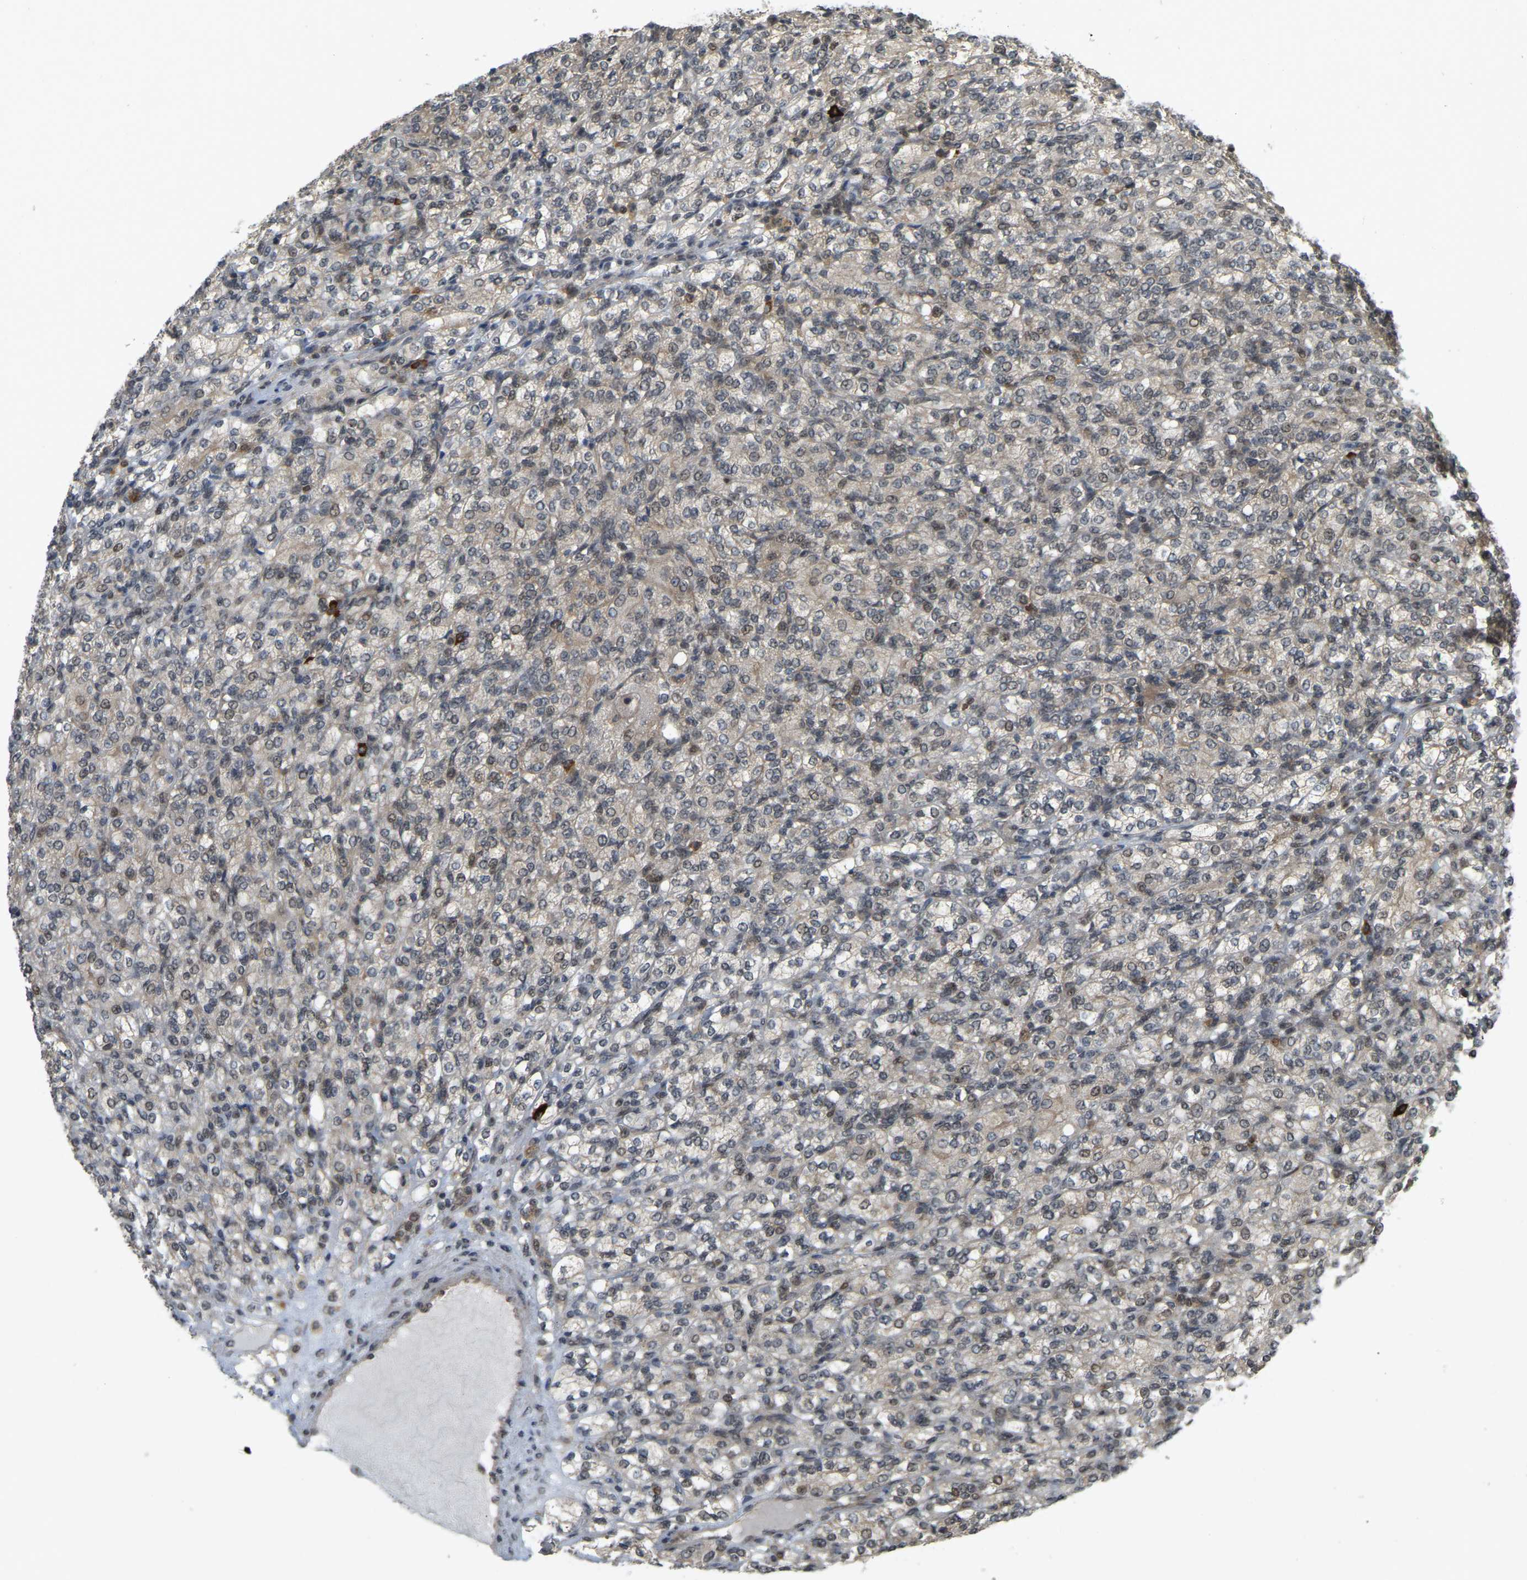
{"staining": {"intensity": "moderate", "quantity": "<25%", "location": "cytoplasmic/membranous,nuclear"}, "tissue": "renal cancer", "cell_type": "Tumor cells", "image_type": "cancer", "snomed": [{"axis": "morphology", "description": "Adenocarcinoma, NOS"}, {"axis": "topography", "description": "Kidney"}], "caption": "DAB (3,3'-diaminobenzidine) immunohistochemical staining of human adenocarcinoma (renal) demonstrates moderate cytoplasmic/membranous and nuclear protein expression in approximately <25% of tumor cells. (Brightfield microscopy of DAB IHC at high magnification).", "gene": "BRF2", "patient": {"sex": "male", "age": 77}}